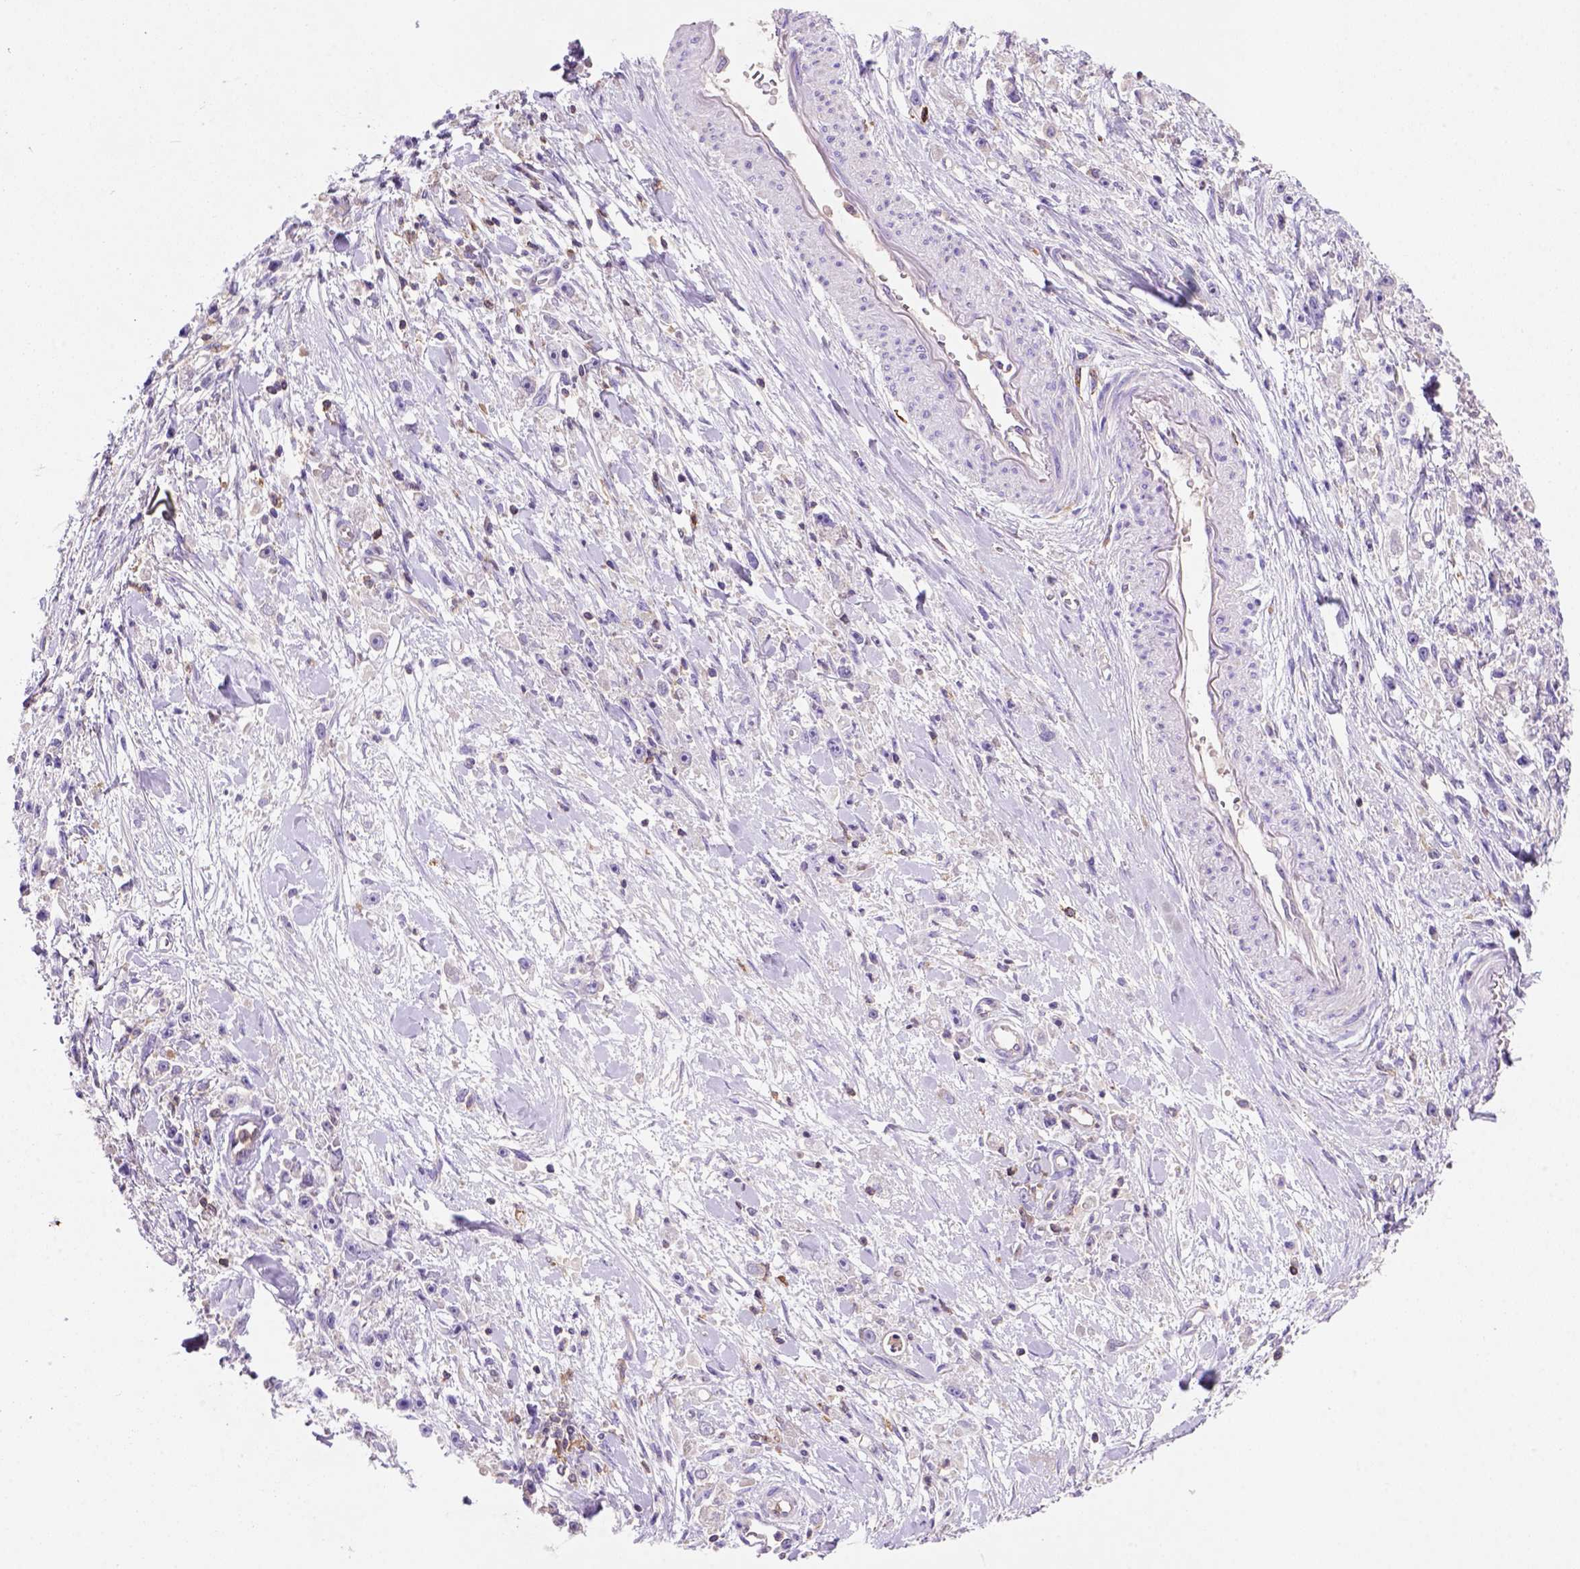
{"staining": {"intensity": "negative", "quantity": "none", "location": "none"}, "tissue": "stomach cancer", "cell_type": "Tumor cells", "image_type": "cancer", "snomed": [{"axis": "morphology", "description": "Adenocarcinoma, NOS"}, {"axis": "topography", "description": "Stomach"}], "caption": "Protein analysis of stomach cancer (adenocarcinoma) reveals no significant positivity in tumor cells.", "gene": "INPP5D", "patient": {"sex": "female", "age": 59}}